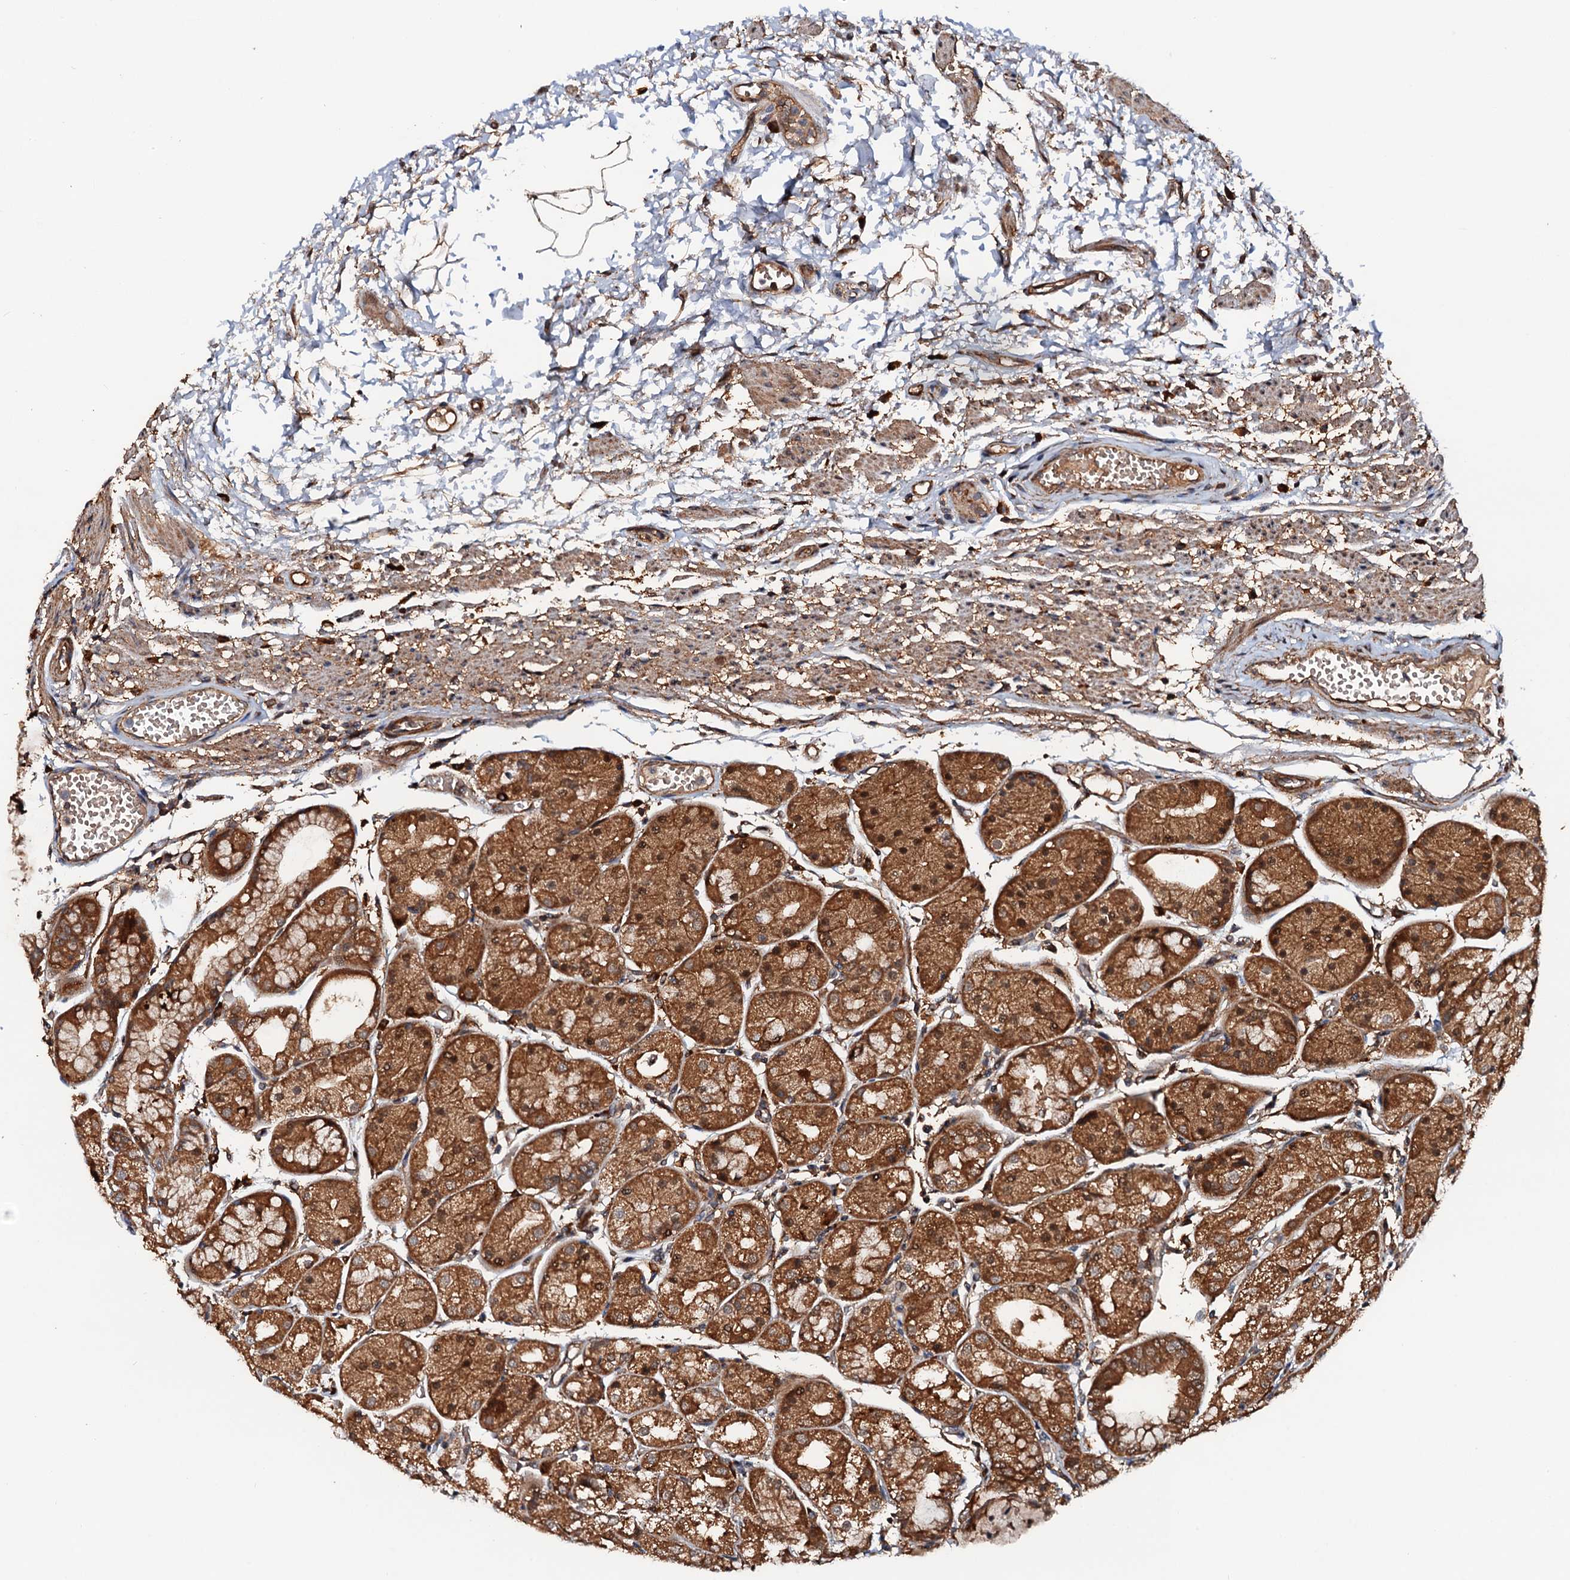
{"staining": {"intensity": "strong", "quantity": ">75%", "location": "cytoplasmic/membranous,nuclear"}, "tissue": "stomach", "cell_type": "Glandular cells", "image_type": "normal", "snomed": [{"axis": "morphology", "description": "Normal tissue, NOS"}, {"axis": "topography", "description": "Stomach, upper"}], "caption": "This micrograph exhibits normal stomach stained with IHC to label a protein in brown. The cytoplasmic/membranous,nuclear of glandular cells show strong positivity for the protein. Nuclei are counter-stained blue.", "gene": "AAGAB", "patient": {"sex": "male", "age": 72}}